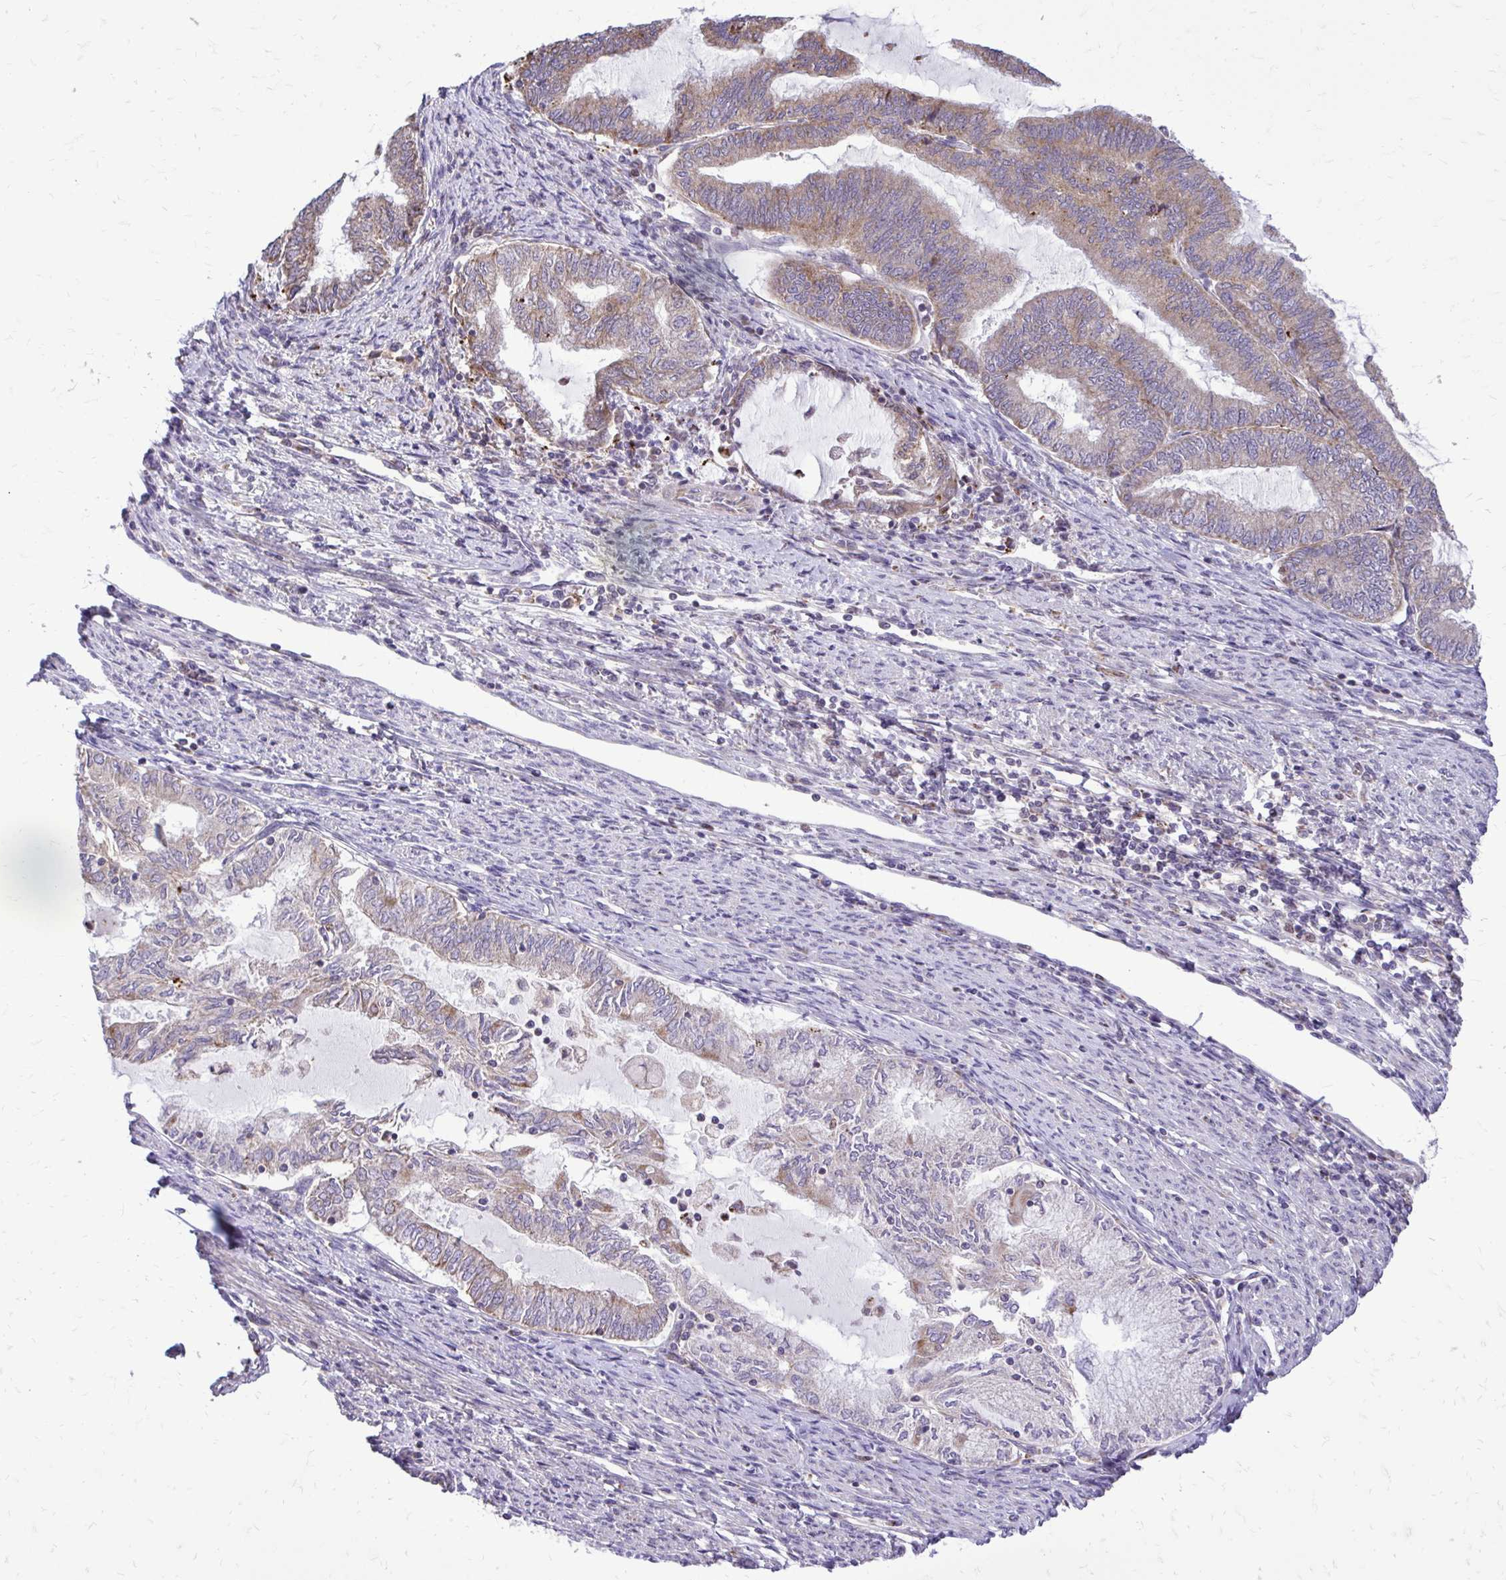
{"staining": {"intensity": "weak", "quantity": "25%-75%", "location": "cytoplasmic/membranous"}, "tissue": "endometrial cancer", "cell_type": "Tumor cells", "image_type": "cancer", "snomed": [{"axis": "morphology", "description": "Adenocarcinoma, NOS"}, {"axis": "topography", "description": "Endometrium"}], "caption": "Endometrial cancer (adenocarcinoma) was stained to show a protein in brown. There is low levels of weak cytoplasmic/membranous expression in about 25%-75% of tumor cells. The staining was performed using DAB (3,3'-diaminobenzidine), with brown indicating positive protein expression. Nuclei are stained blue with hematoxylin.", "gene": "ABCC3", "patient": {"sex": "female", "age": 79}}